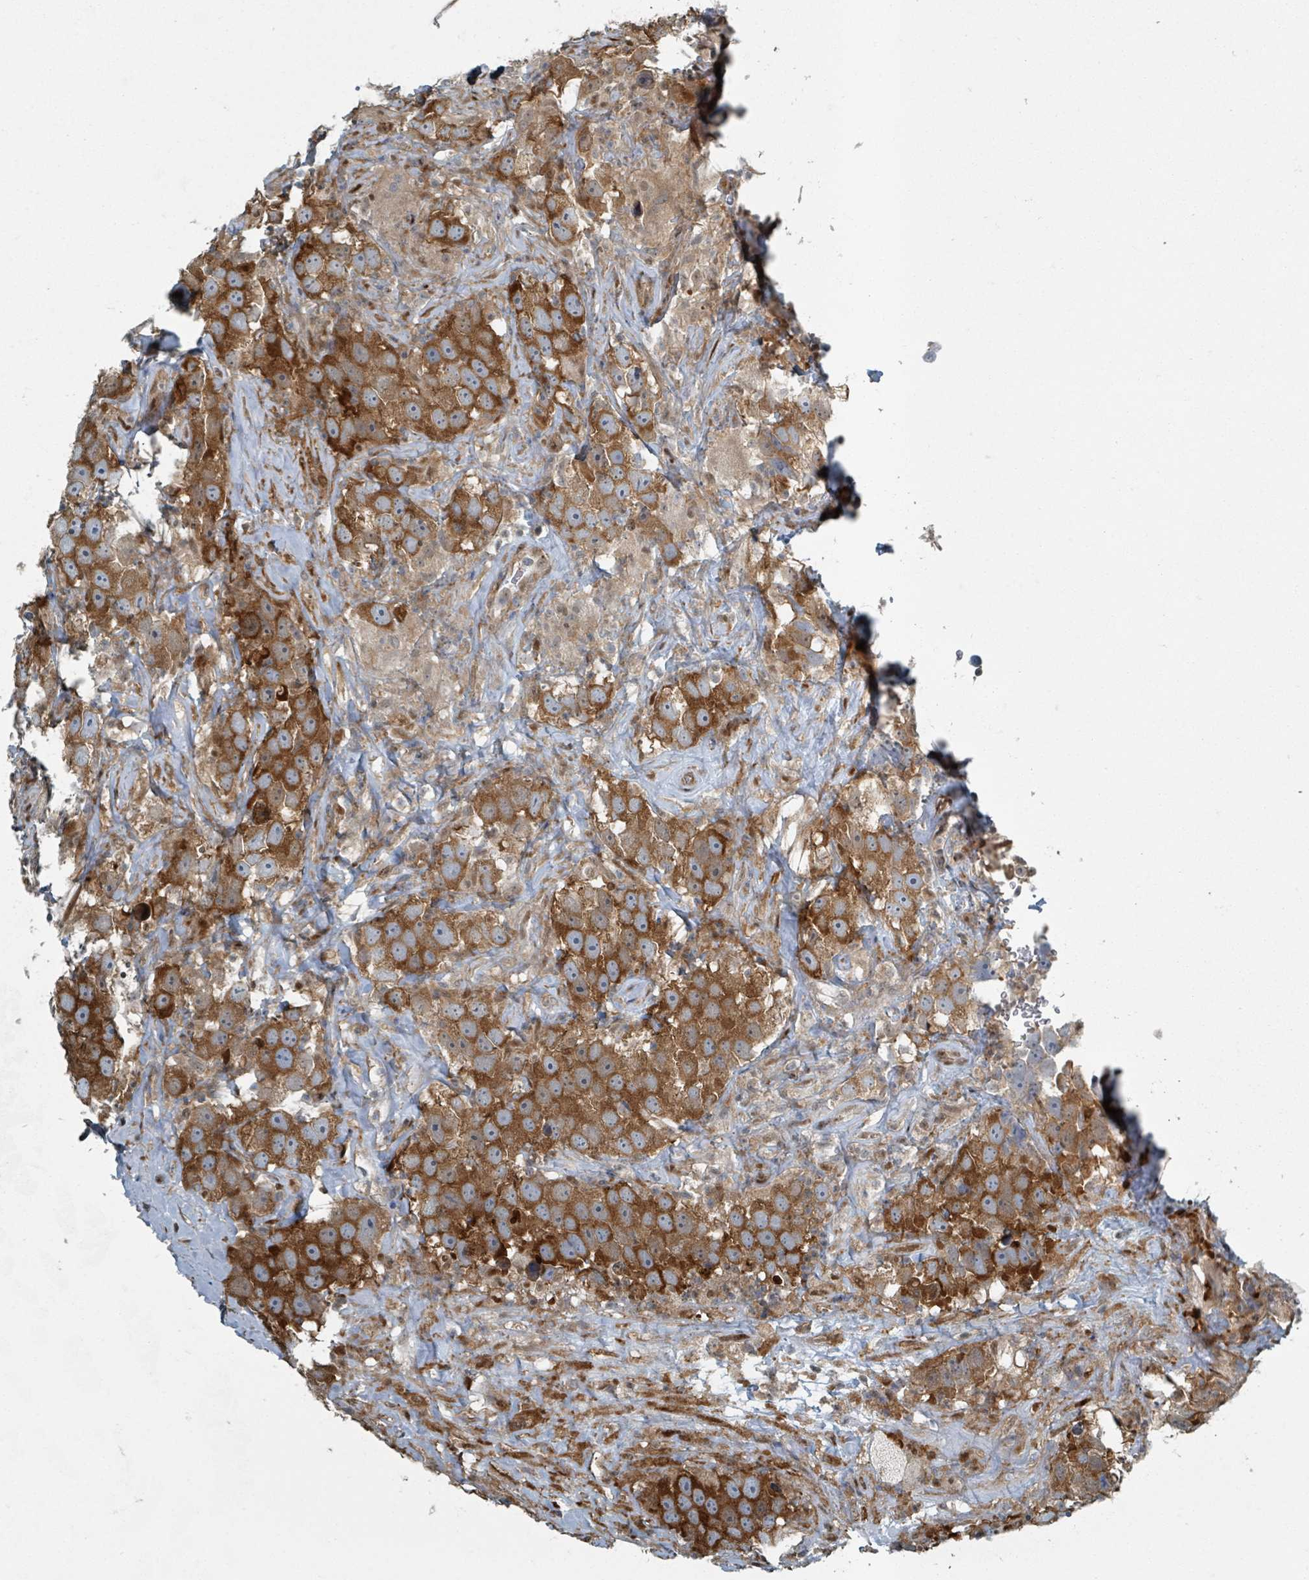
{"staining": {"intensity": "strong", "quantity": ">75%", "location": "cytoplasmic/membranous"}, "tissue": "testis cancer", "cell_type": "Tumor cells", "image_type": "cancer", "snomed": [{"axis": "morphology", "description": "Seminoma, NOS"}, {"axis": "topography", "description": "Testis"}], "caption": "Seminoma (testis) stained with a brown dye demonstrates strong cytoplasmic/membranous positive positivity in approximately >75% of tumor cells.", "gene": "RHPN2", "patient": {"sex": "male", "age": 49}}